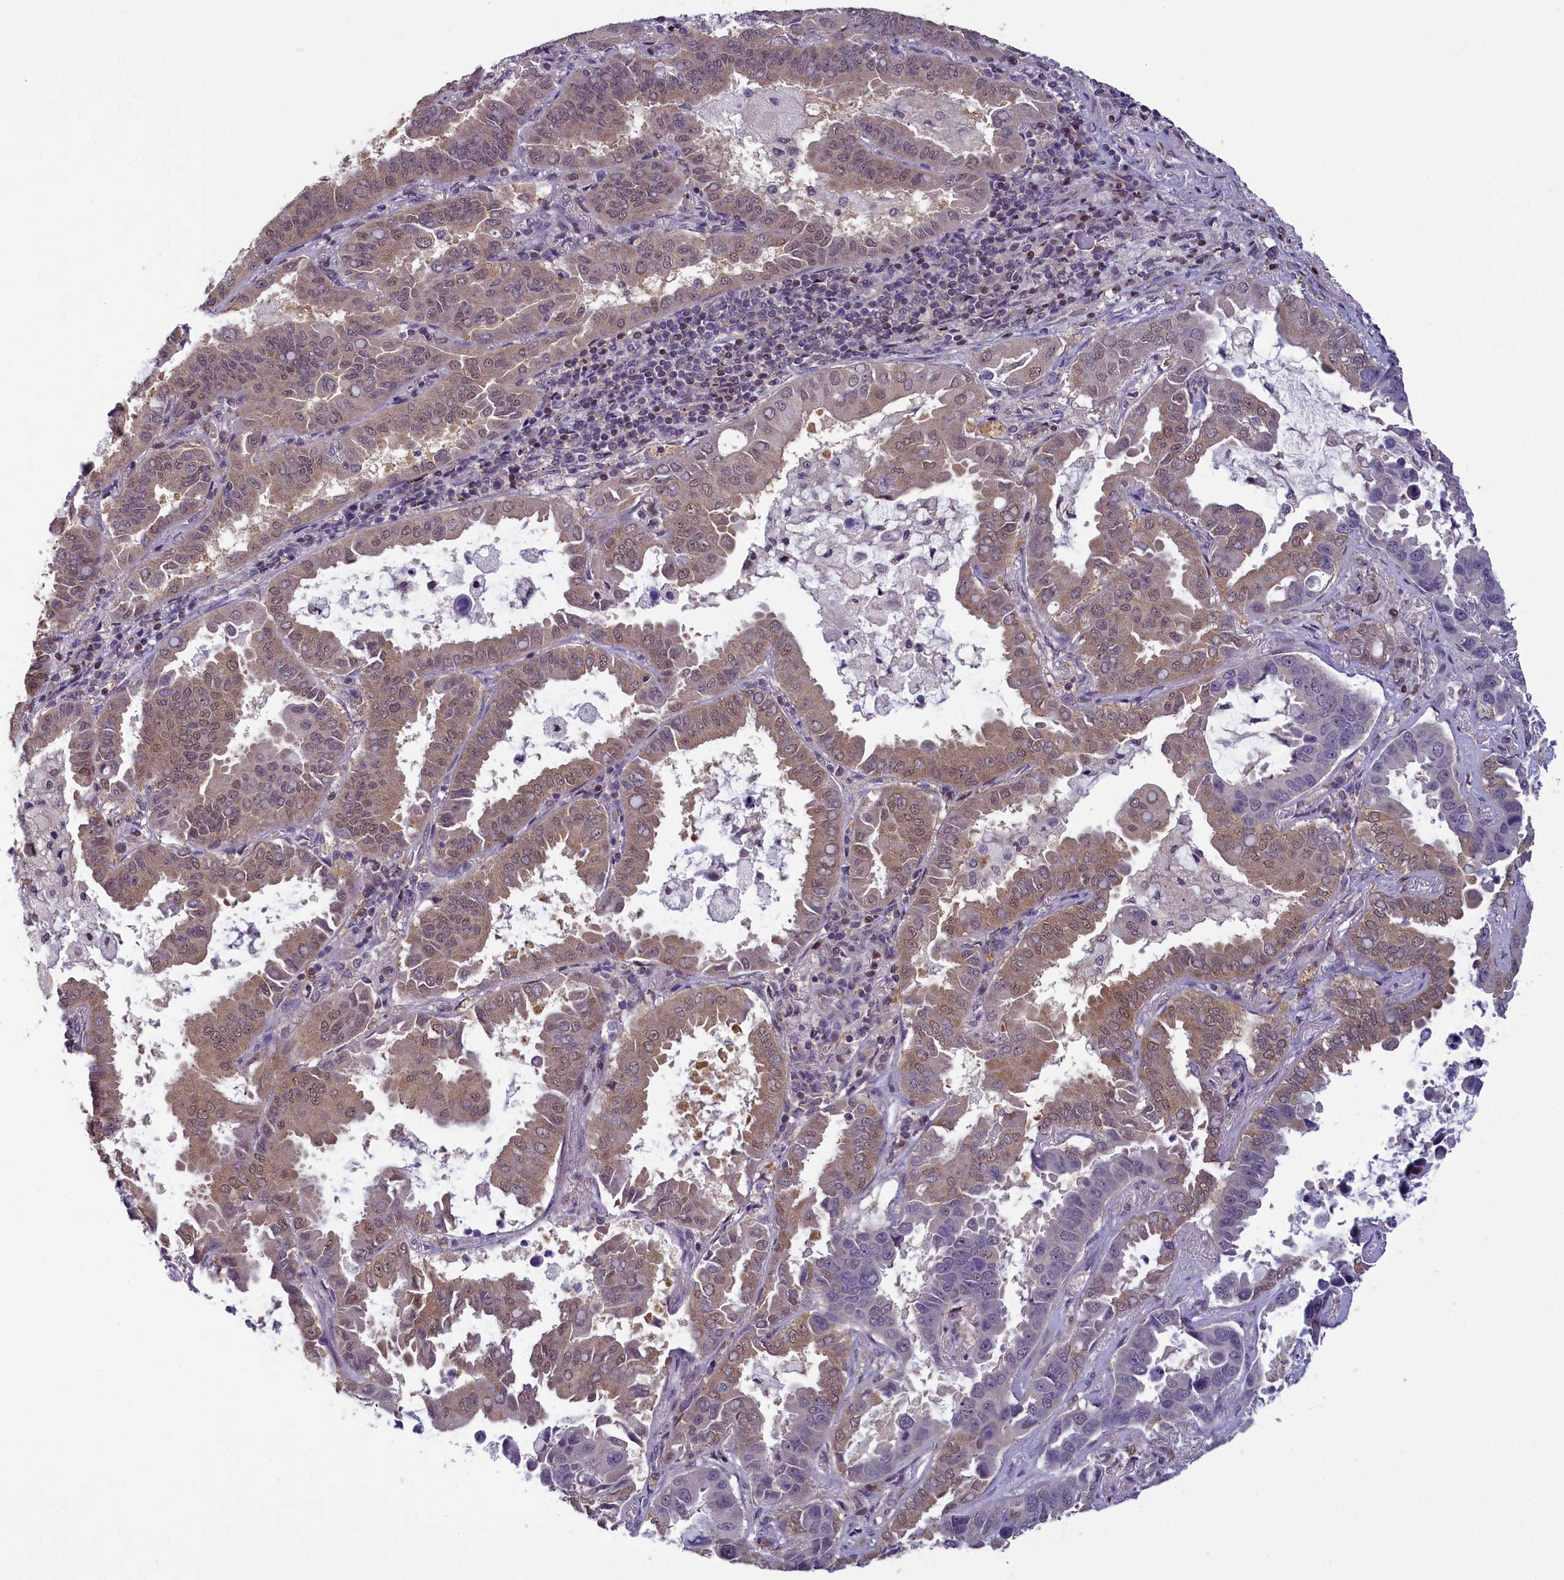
{"staining": {"intensity": "weak", "quantity": "25%-75%", "location": "cytoplasmic/membranous,nuclear"}, "tissue": "lung cancer", "cell_type": "Tumor cells", "image_type": "cancer", "snomed": [{"axis": "morphology", "description": "Adenocarcinoma, NOS"}, {"axis": "topography", "description": "Lung"}], "caption": "A photomicrograph showing weak cytoplasmic/membranous and nuclear positivity in about 25%-75% of tumor cells in lung cancer (adenocarcinoma), as visualized by brown immunohistochemical staining.", "gene": "NUBP1", "patient": {"sex": "male", "age": 64}}